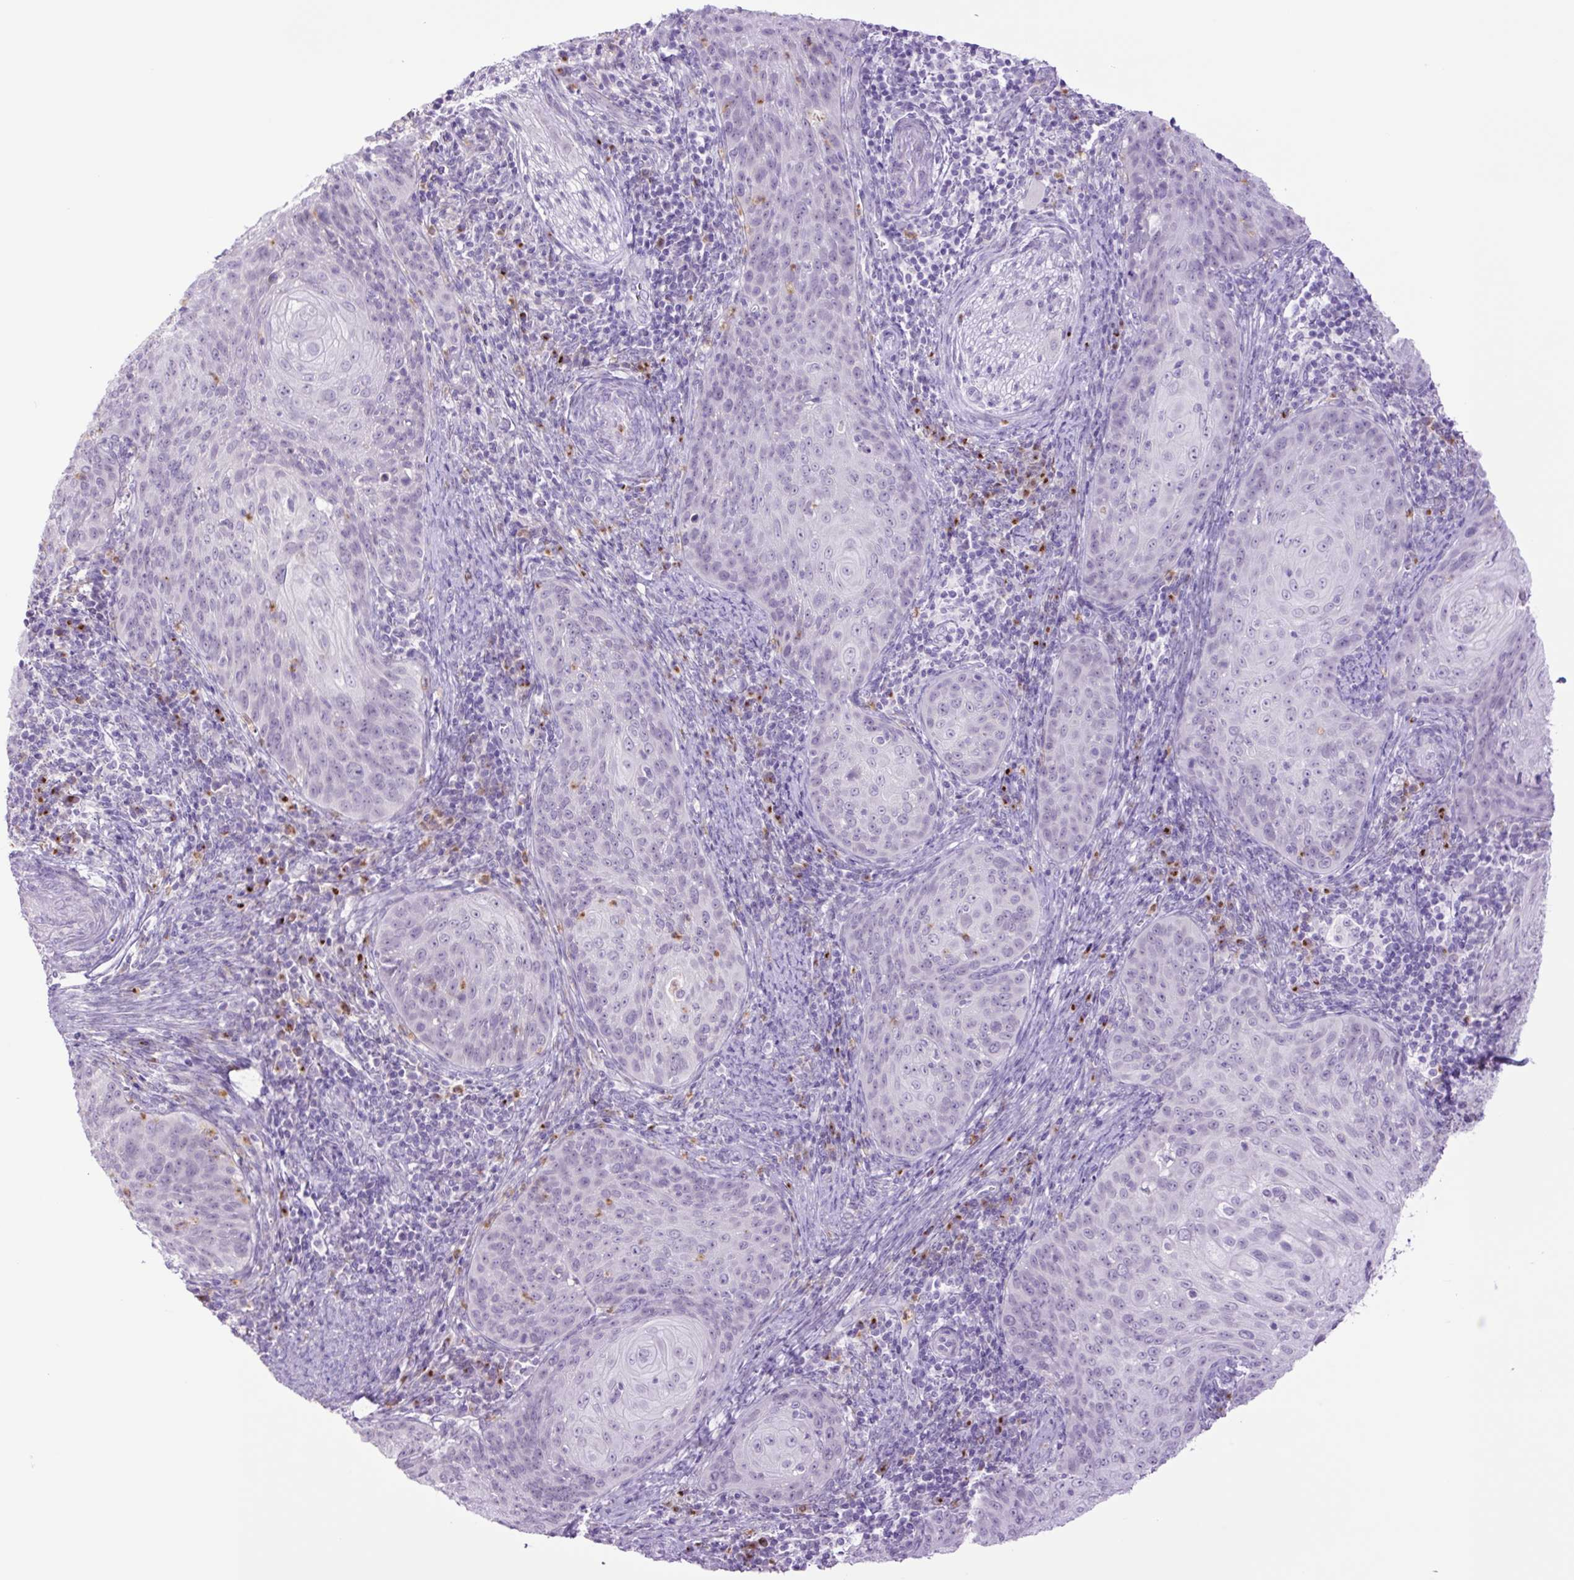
{"staining": {"intensity": "negative", "quantity": "none", "location": "none"}, "tissue": "cervical cancer", "cell_type": "Tumor cells", "image_type": "cancer", "snomed": [{"axis": "morphology", "description": "Squamous cell carcinoma, NOS"}, {"axis": "topography", "description": "Cervix"}], "caption": "This is an immunohistochemistry micrograph of human cervical cancer (squamous cell carcinoma). There is no expression in tumor cells.", "gene": "MFSD3", "patient": {"sex": "female", "age": 30}}